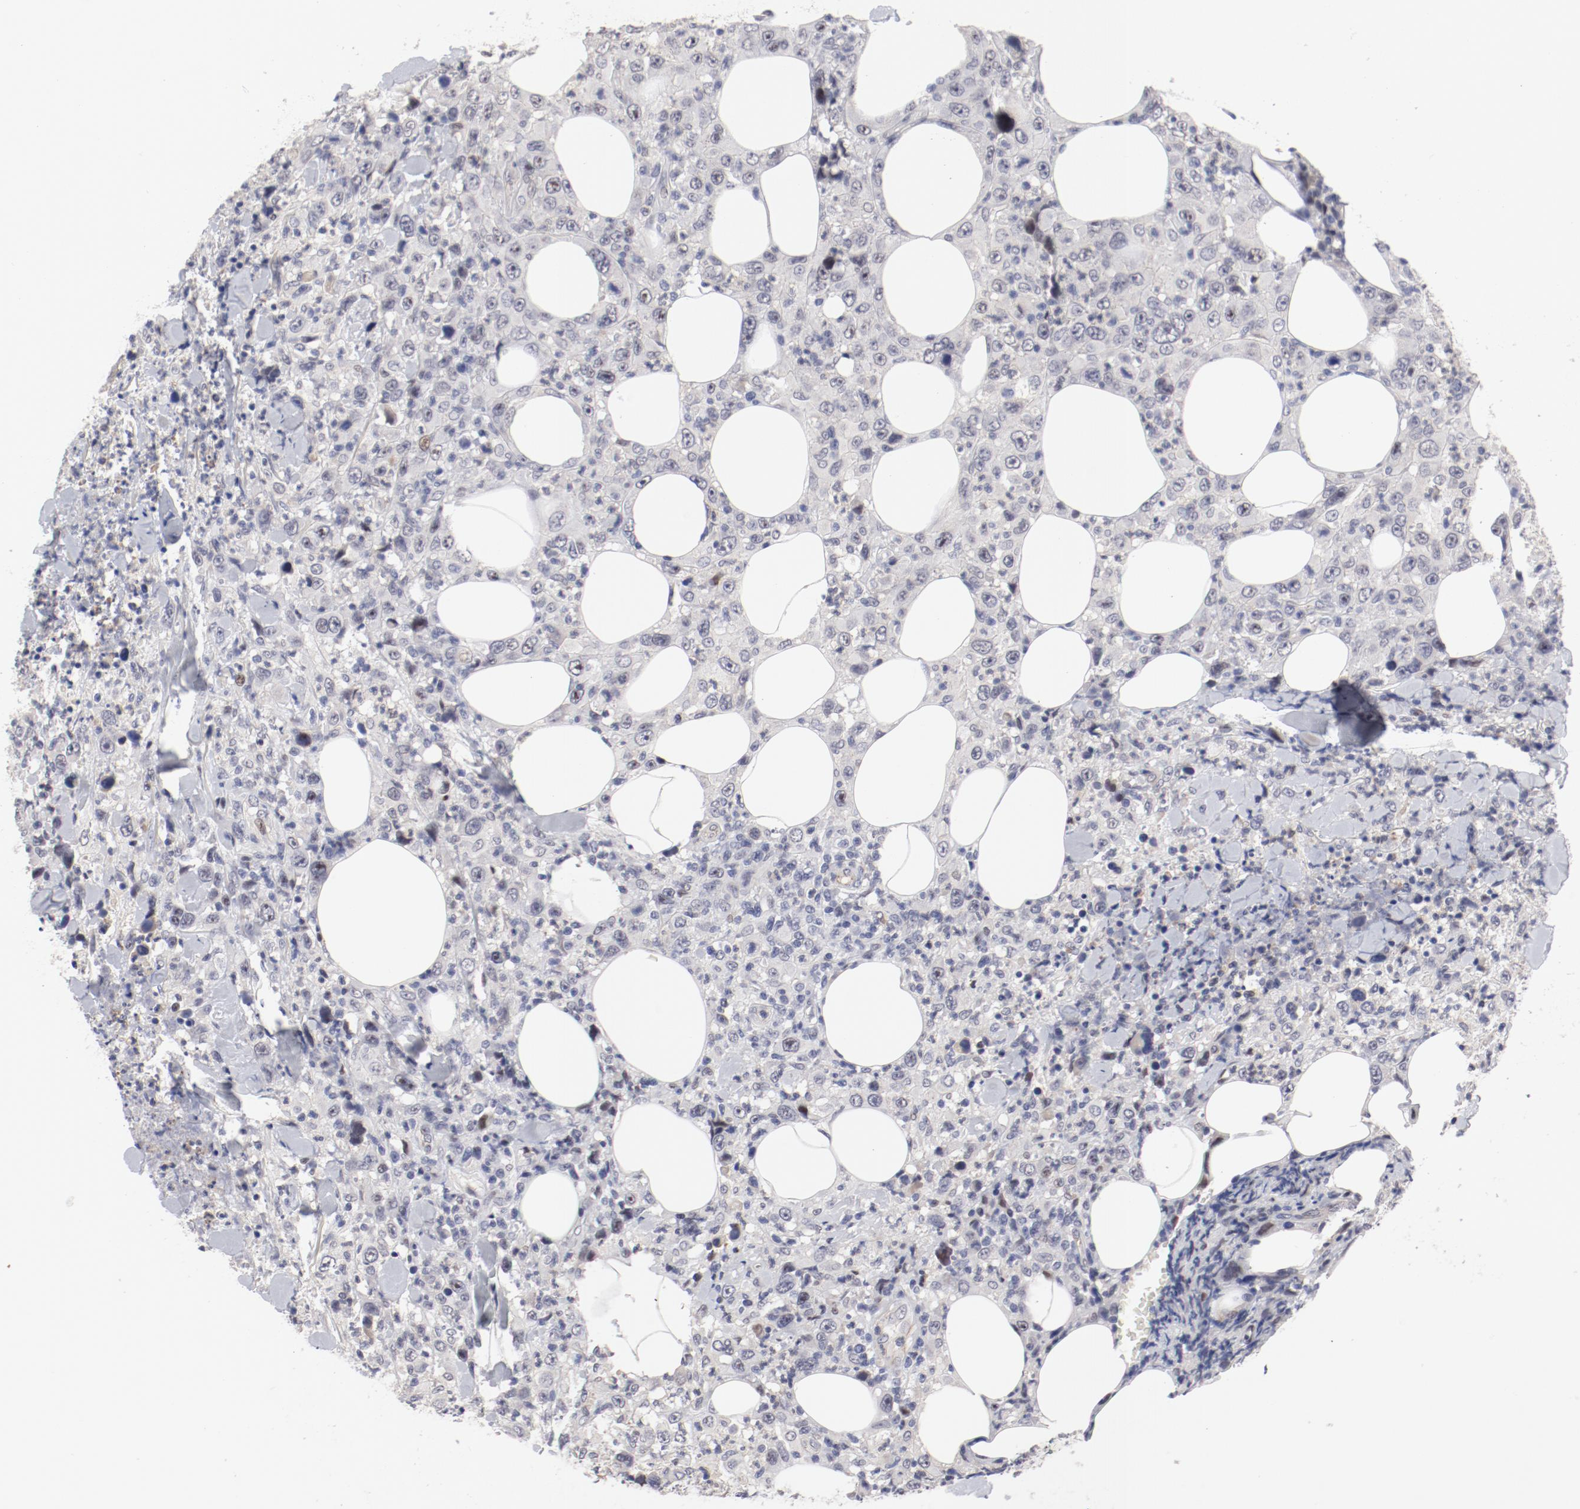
{"staining": {"intensity": "negative", "quantity": "none", "location": "none"}, "tissue": "thyroid cancer", "cell_type": "Tumor cells", "image_type": "cancer", "snomed": [{"axis": "morphology", "description": "Carcinoma, NOS"}, {"axis": "topography", "description": "Thyroid gland"}], "caption": "The immunohistochemistry (IHC) photomicrograph has no significant positivity in tumor cells of thyroid cancer (carcinoma) tissue.", "gene": "FSCB", "patient": {"sex": "female", "age": 77}}